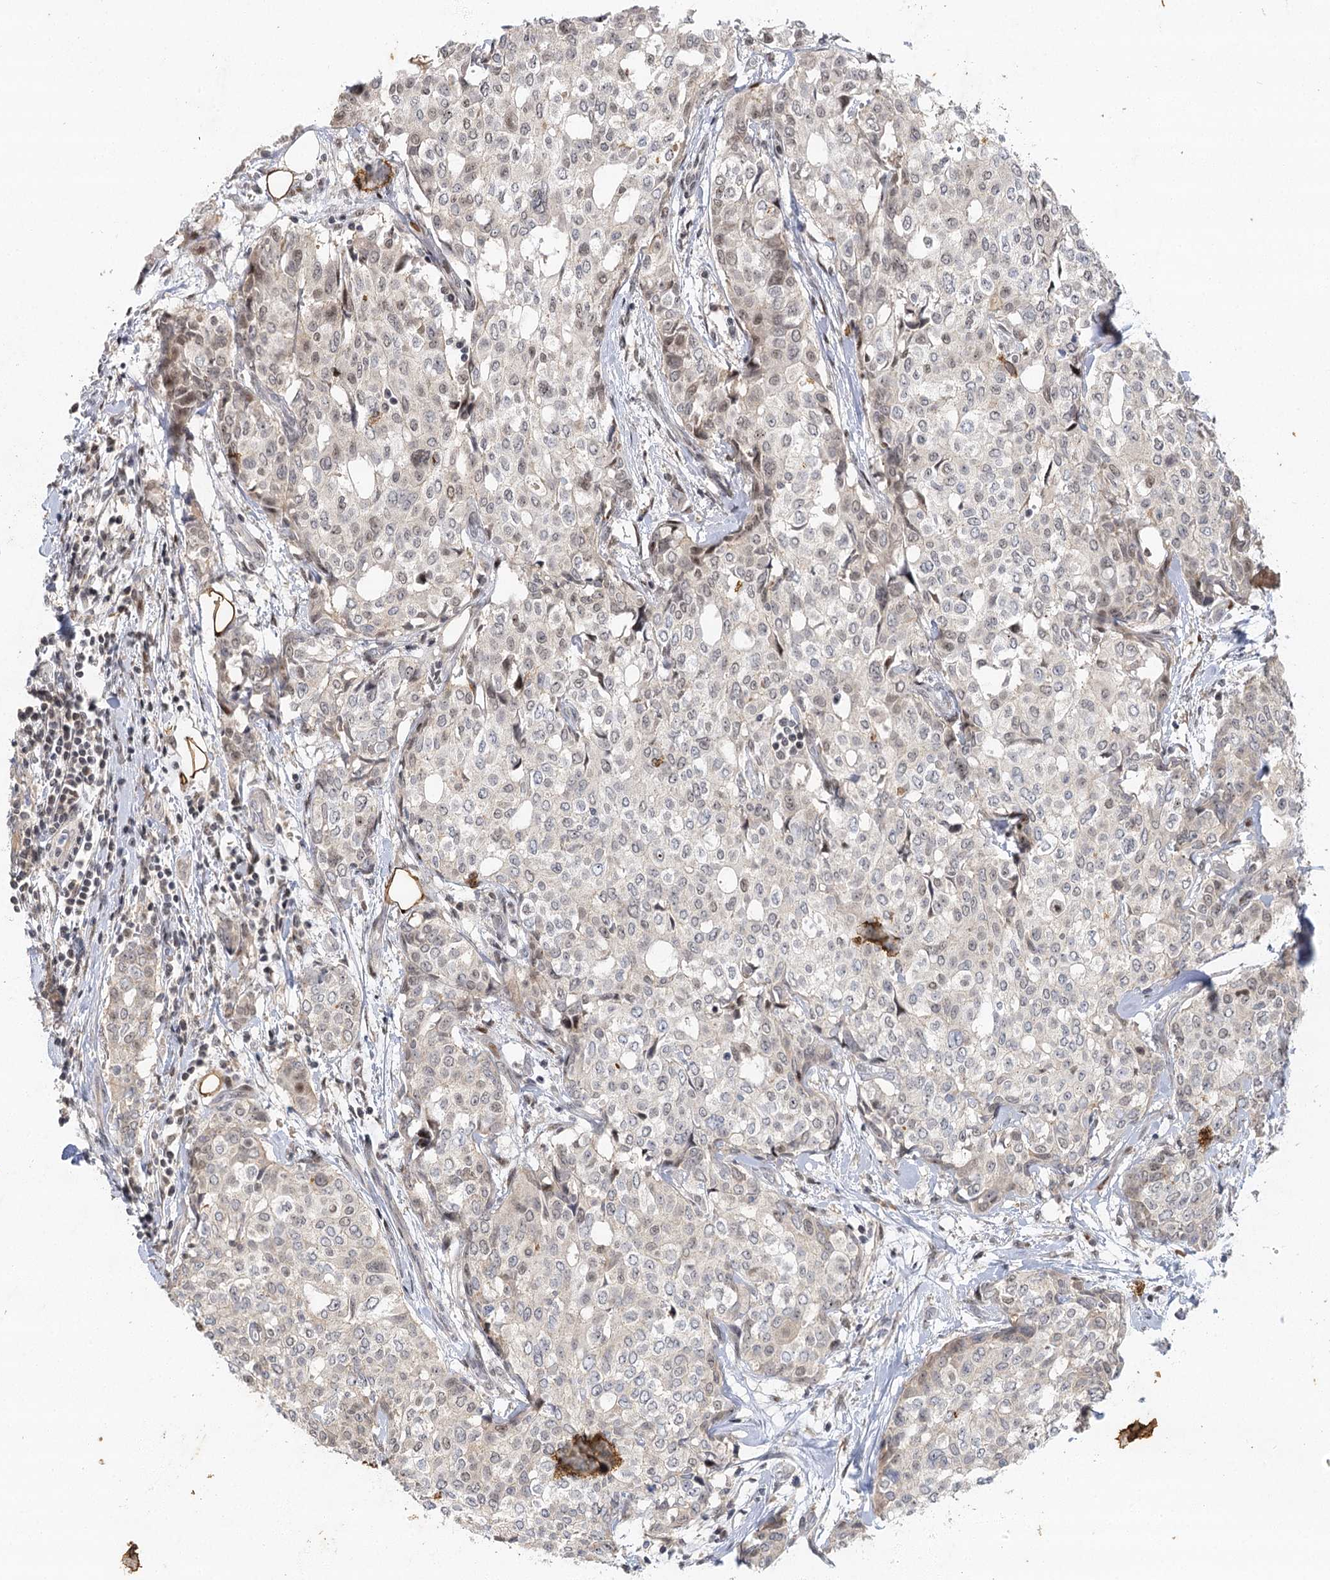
{"staining": {"intensity": "negative", "quantity": "none", "location": "none"}, "tissue": "breast cancer", "cell_type": "Tumor cells", "image_type": "cancer", "snomed": [{"axis": "morphology", "description": "Lobular carcinoma"}, {"axis": "topography", "description": "Breast"}], "caption": "Micrograph shows no significant protein positivity in tumor cells of breast cancer (lobular carcinoma). (Stains: DAB (3,3'-diaminobenzidine) immunohistochemistry (IHC) with hematoxylin counter stain, Microscopy: brightfield microscopy at high magnification).", "gene": "IL11RA", "patient": {"sex": "female", "age": 51}}